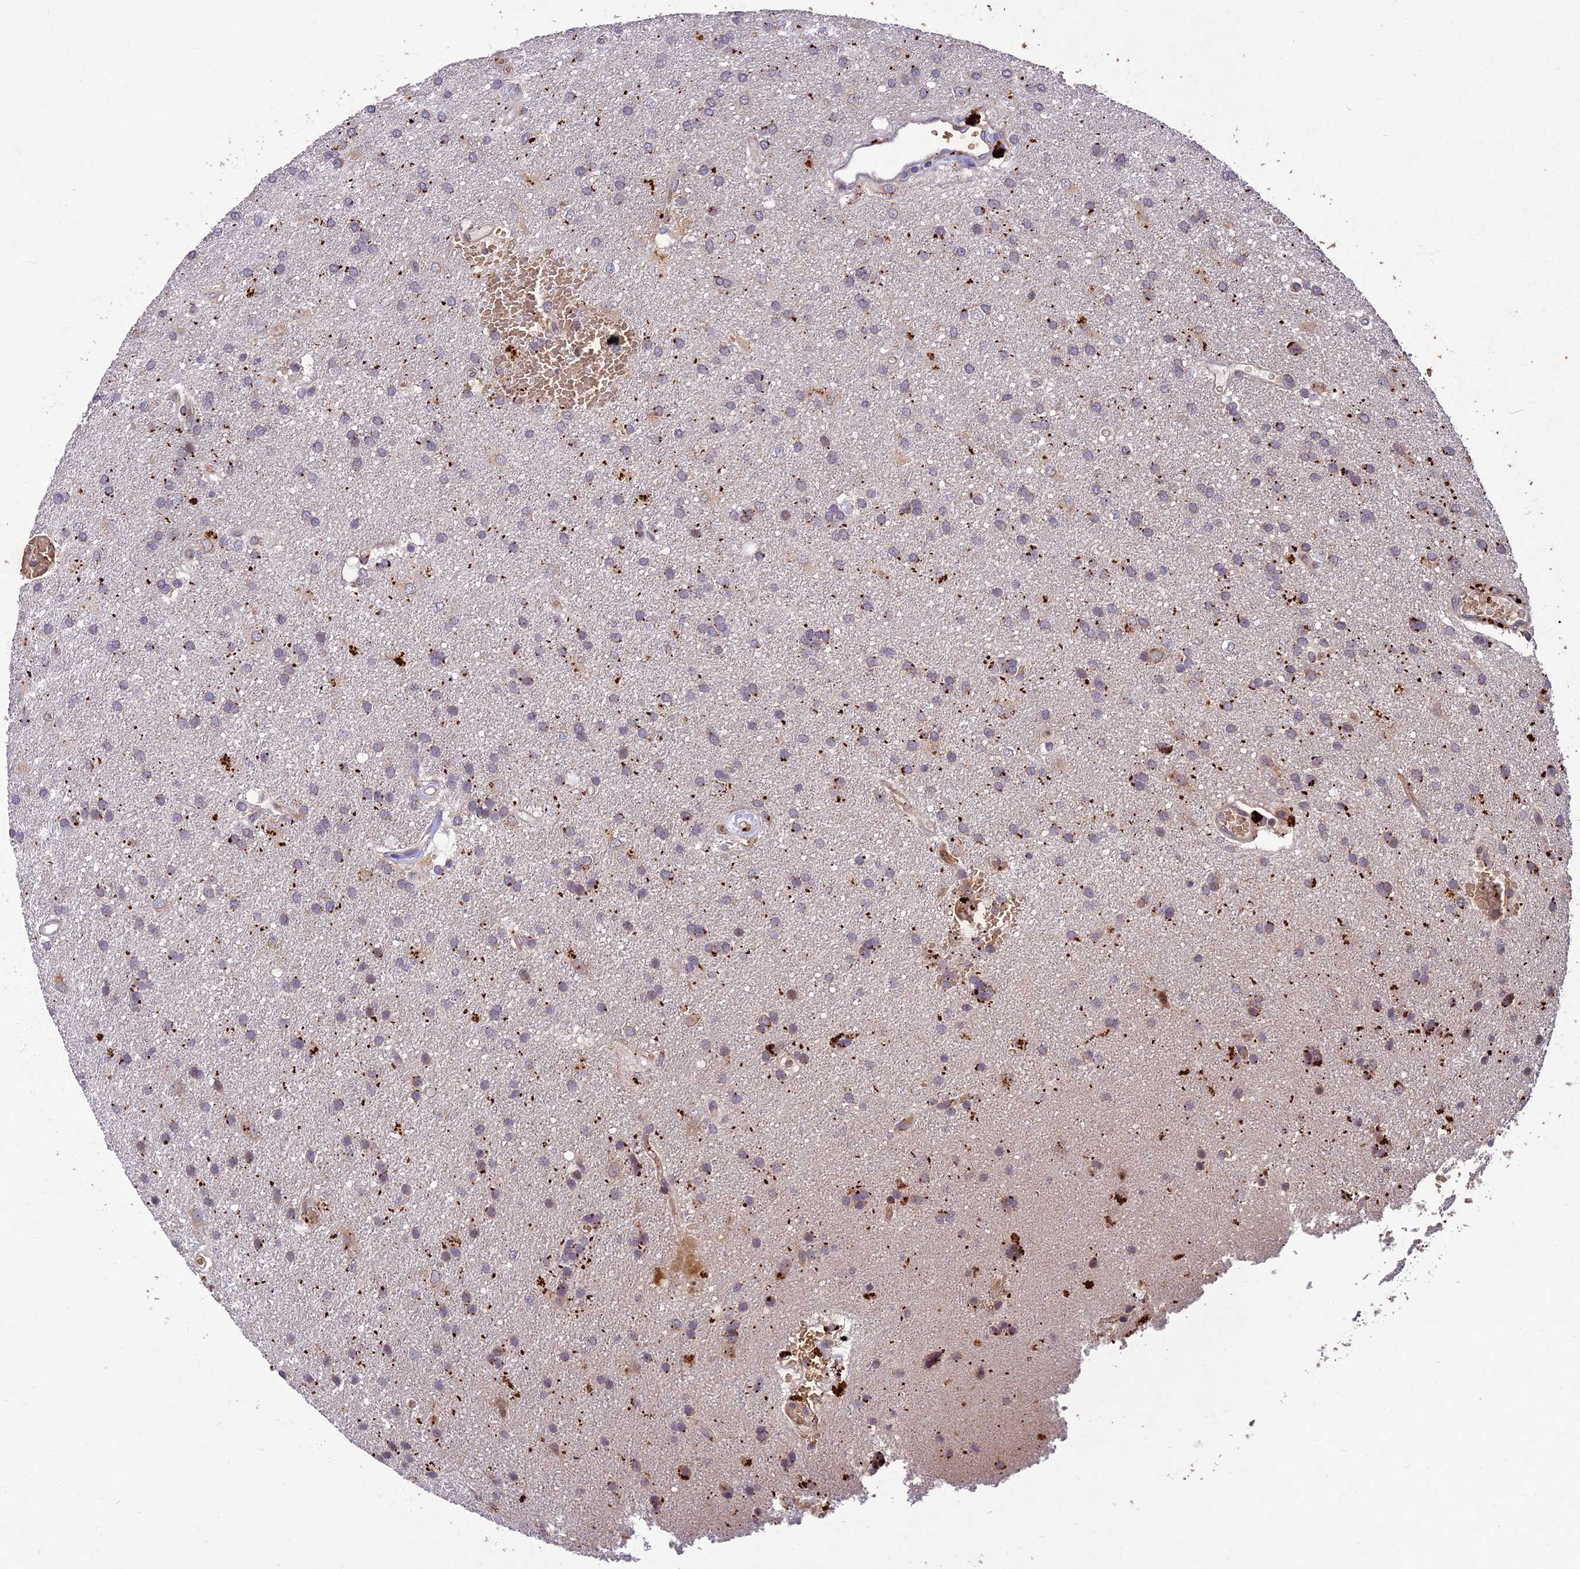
{"staining": {"intensity": "moderate", "quantity": "25%-75%", "location": "cytoplasmic/membranous"}, "tissue": "glioma", "cell_type": "Tumor cells", "image_type": "cancer", "snomed": [{"axis": "morphology", "description": "Glioma, malignant, Low grade"}, {"axis": "topography", "description": "Brain"}], "caption": "Glioma stained with IHC shows moderate cytoplasmic/membranous staining in approximately 25%-75% of tumor cells.", "gene": "PPP1R11", "patient": {"sex": "male", "age": 66}}